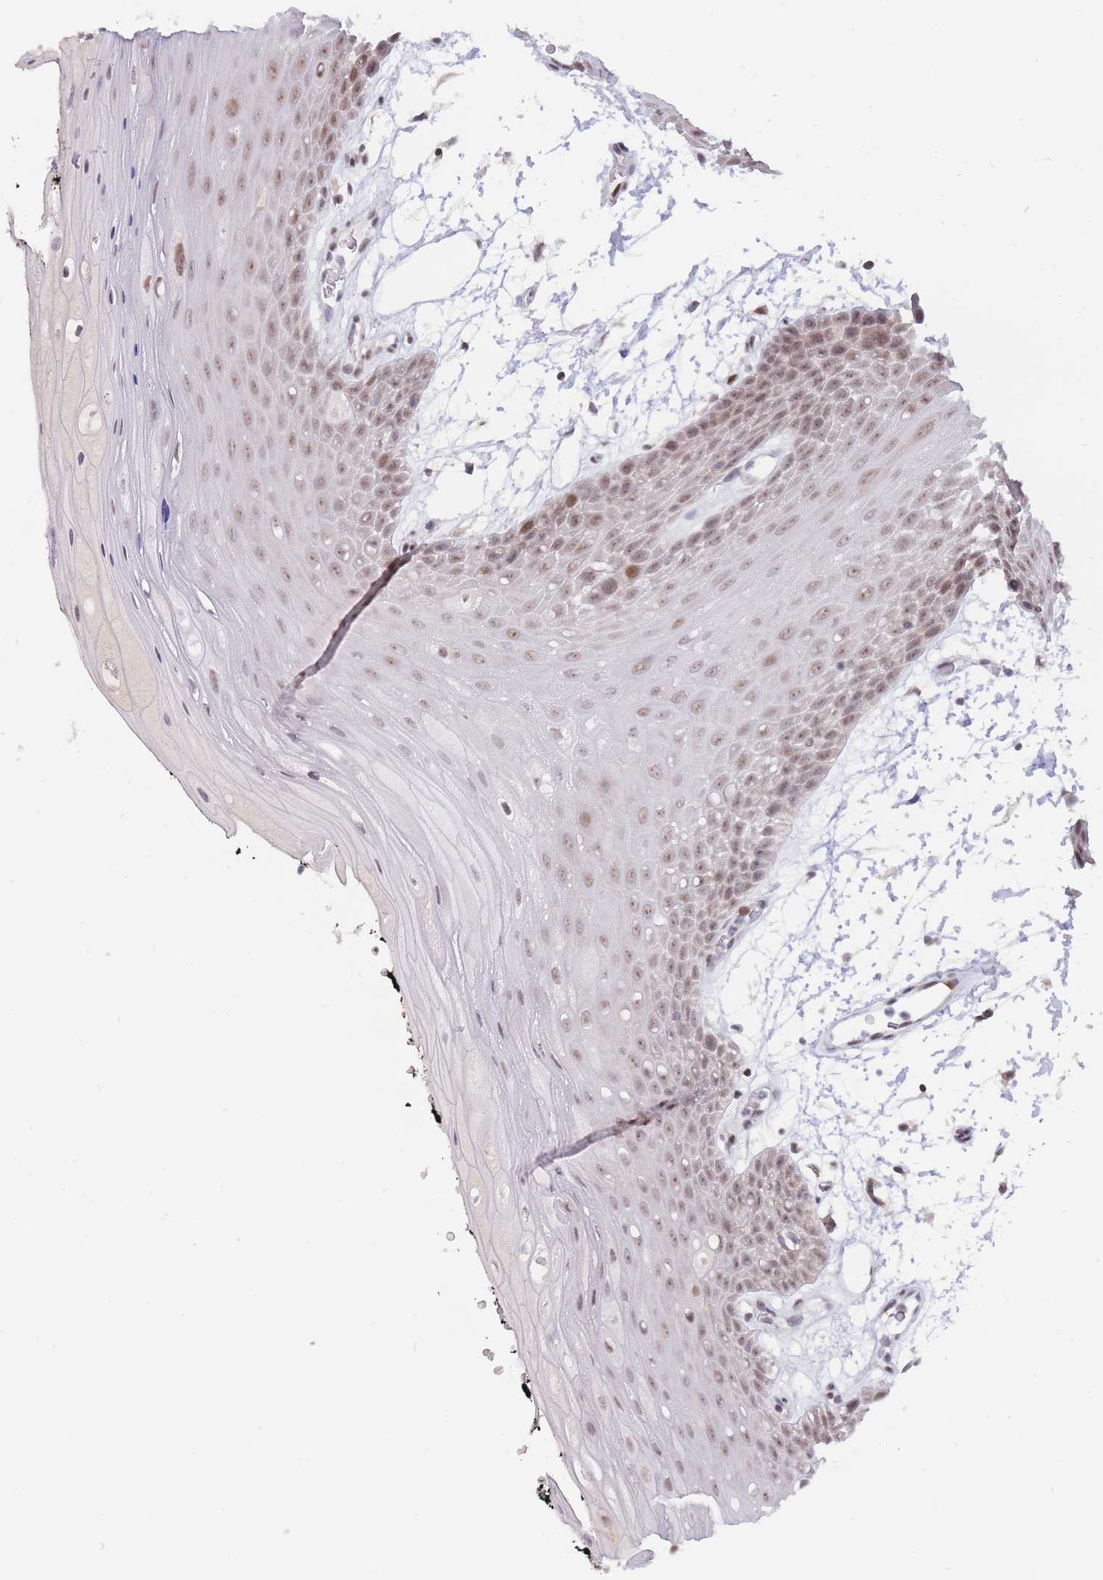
{"staining": {"intensity": "moderate", "quantity": ">75%", "location": "nuclear"}, "tissue": "oral mucosa", "cell_type": "Squamous epithelial cells", "image_type": "normal", "snomed": [{"axis": "morphology", "description": "Normal tissue, NOS"}, {"axis": "topography", "description": "Oral tissue"}, {"axis": "topography", "description": "Tounge, NOS"}], "caption": "There is medium levels of moderate nuclear expression in squamous epithelial cells of benign oral mucosa, as demonstrated by immunohistochemical staining (brown color).", "gene": "TARBP2", "patient": {"sex": "female", "age": 59}}